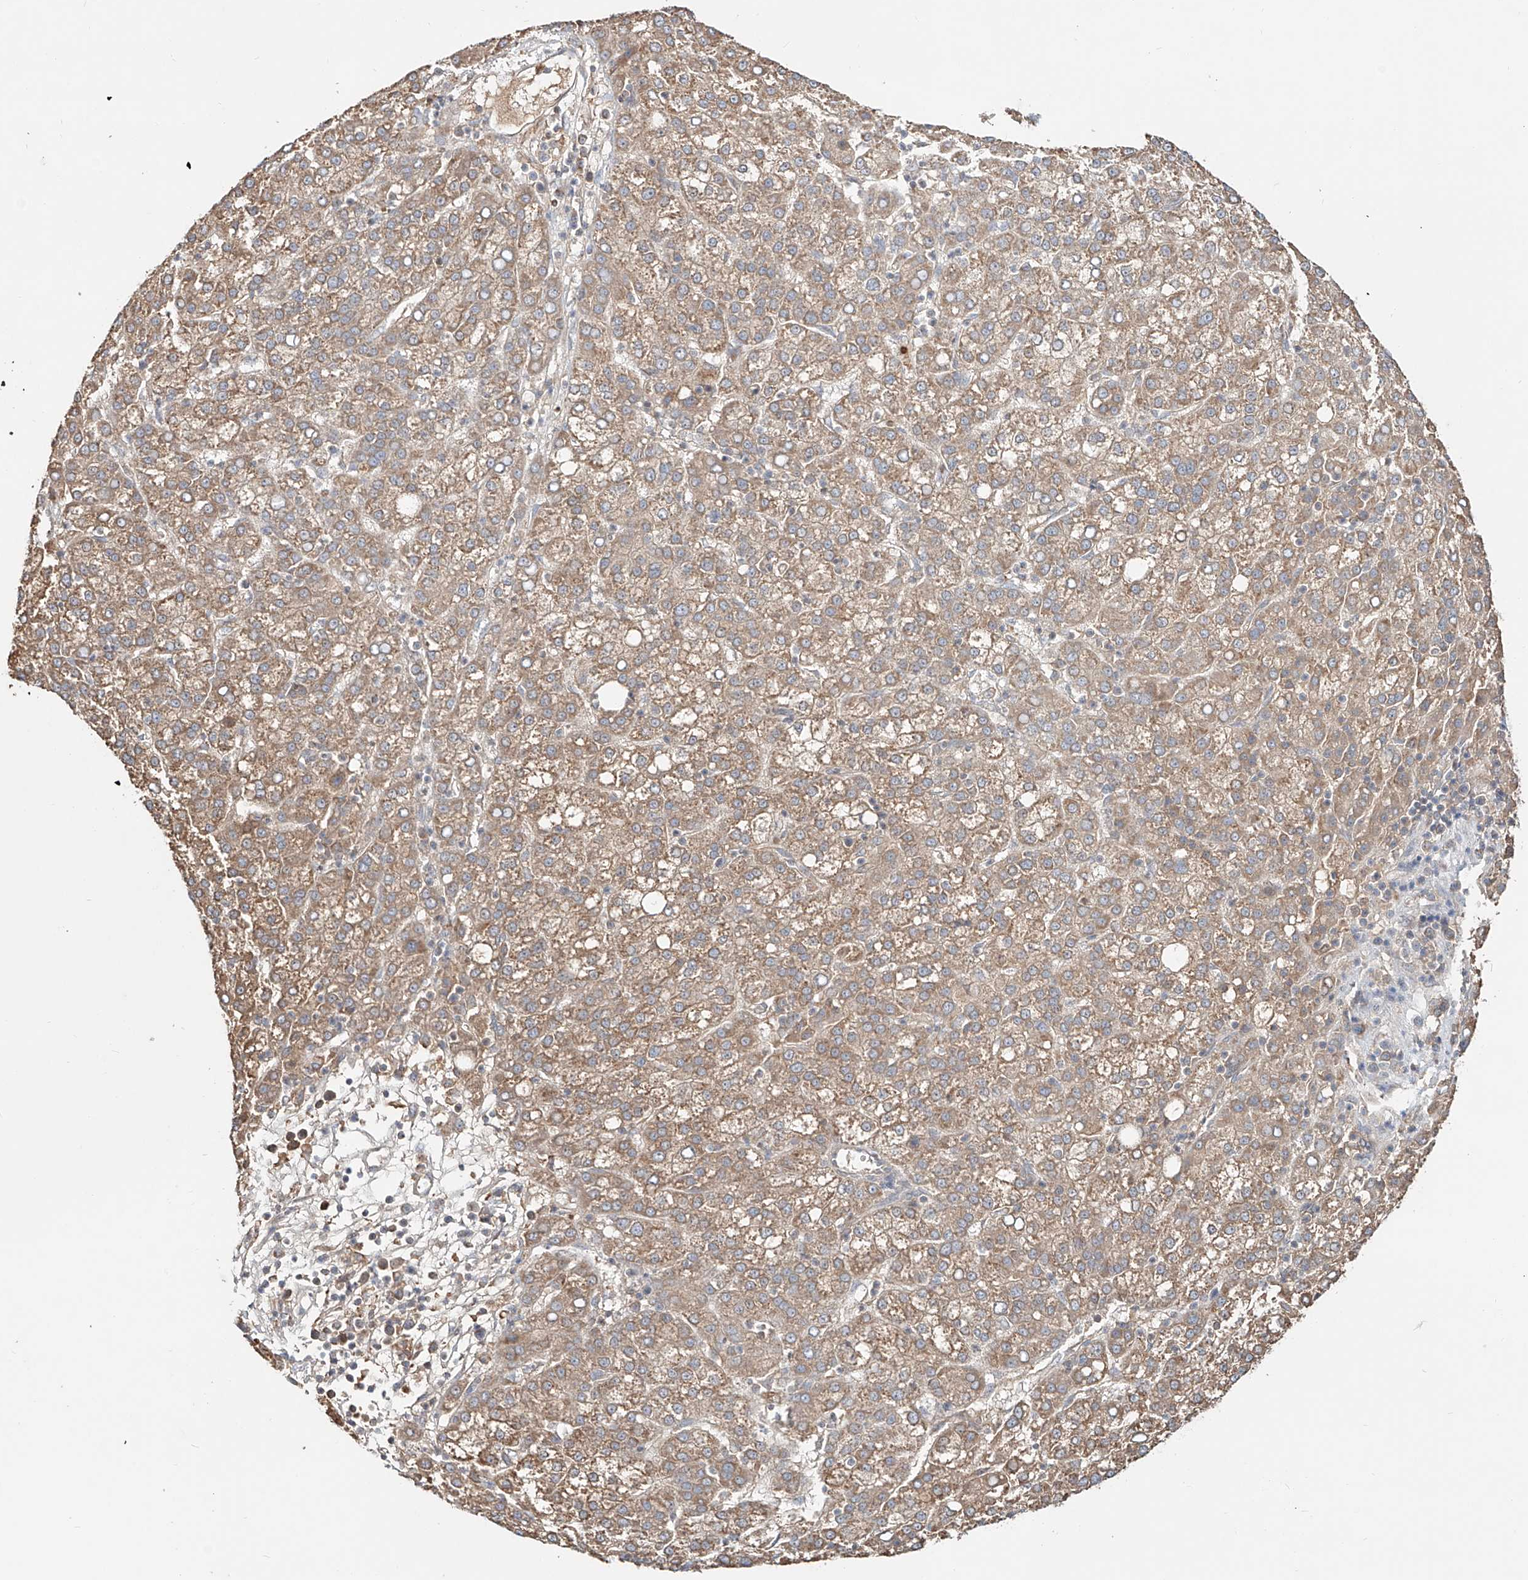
{"staining": {"intensity": "moderate", "quantity": ">75%", "location": "cytoplasmic/membranous"}, "tissue": "liver cancer", "cell_type": "Tumor cells", "image_type": "cancer", "snomed": [{"axis": "morphology", "description": "Carcinoma, Hepatocellular, NOS"}, {"axis": "topography", "description": "Liver"}], "caption": "Human liver hepatocellular carcinoma stained with a protein marker exhibits moderate staining in tumor cells.", "gene": "ERO1A", "patient": {"sex": "female", "age": 58}}